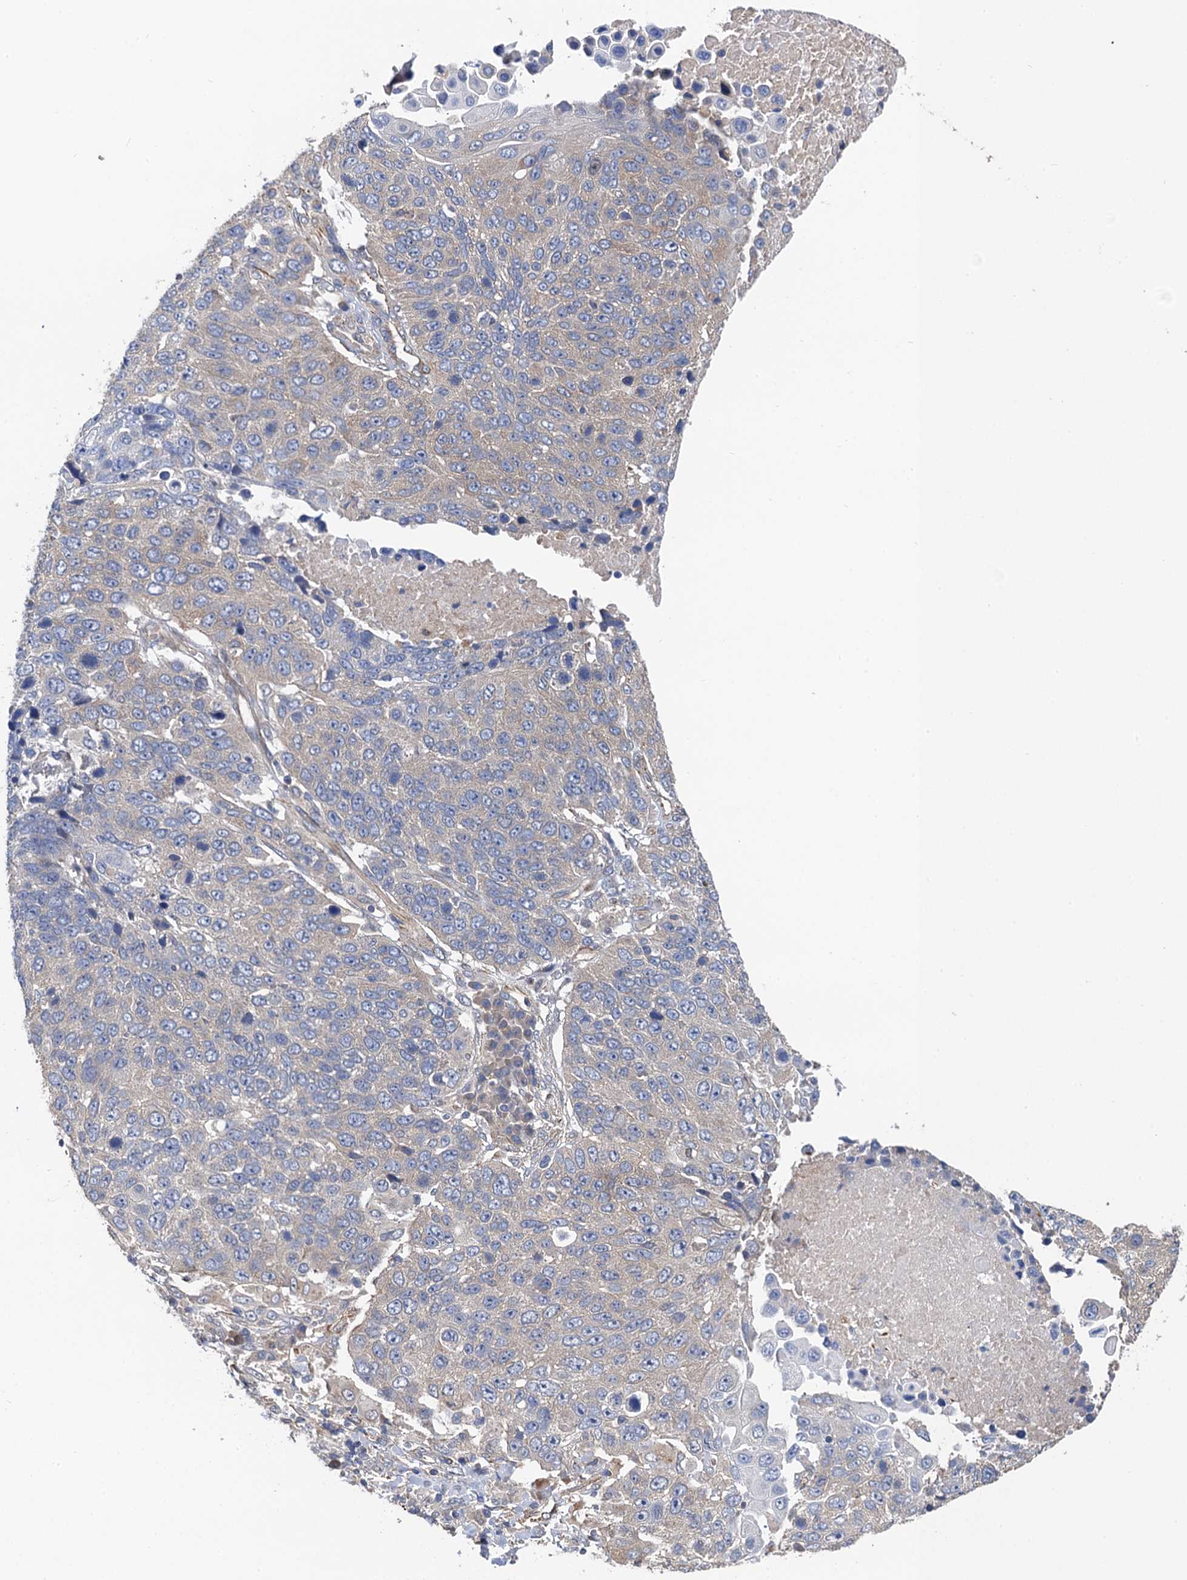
{"staining": {"intensity": "weak", "quantity": "<25%", "location": "cytoplasmic/membranous"}, "tissue": "lung cancer", "cell_type": "Tumor cells", "image_type": "cancer", "snomed": [{"axis": "morphology", "description": "Normal tissue, NOS"}, {"axis": "morphology", "description": "Squamous cell carcinoma, NOS"}, {"axis": "topography", "description": "Lymph node"}, {"axis": "topography", "description": "Lung"}], "caption": "Immunohistochemical staining of squamous cell carcinoma (lung) reveals no significant staining in tumor cells.", "gene": "PJA2", "patient": {"sex": "male", "age": 66}}